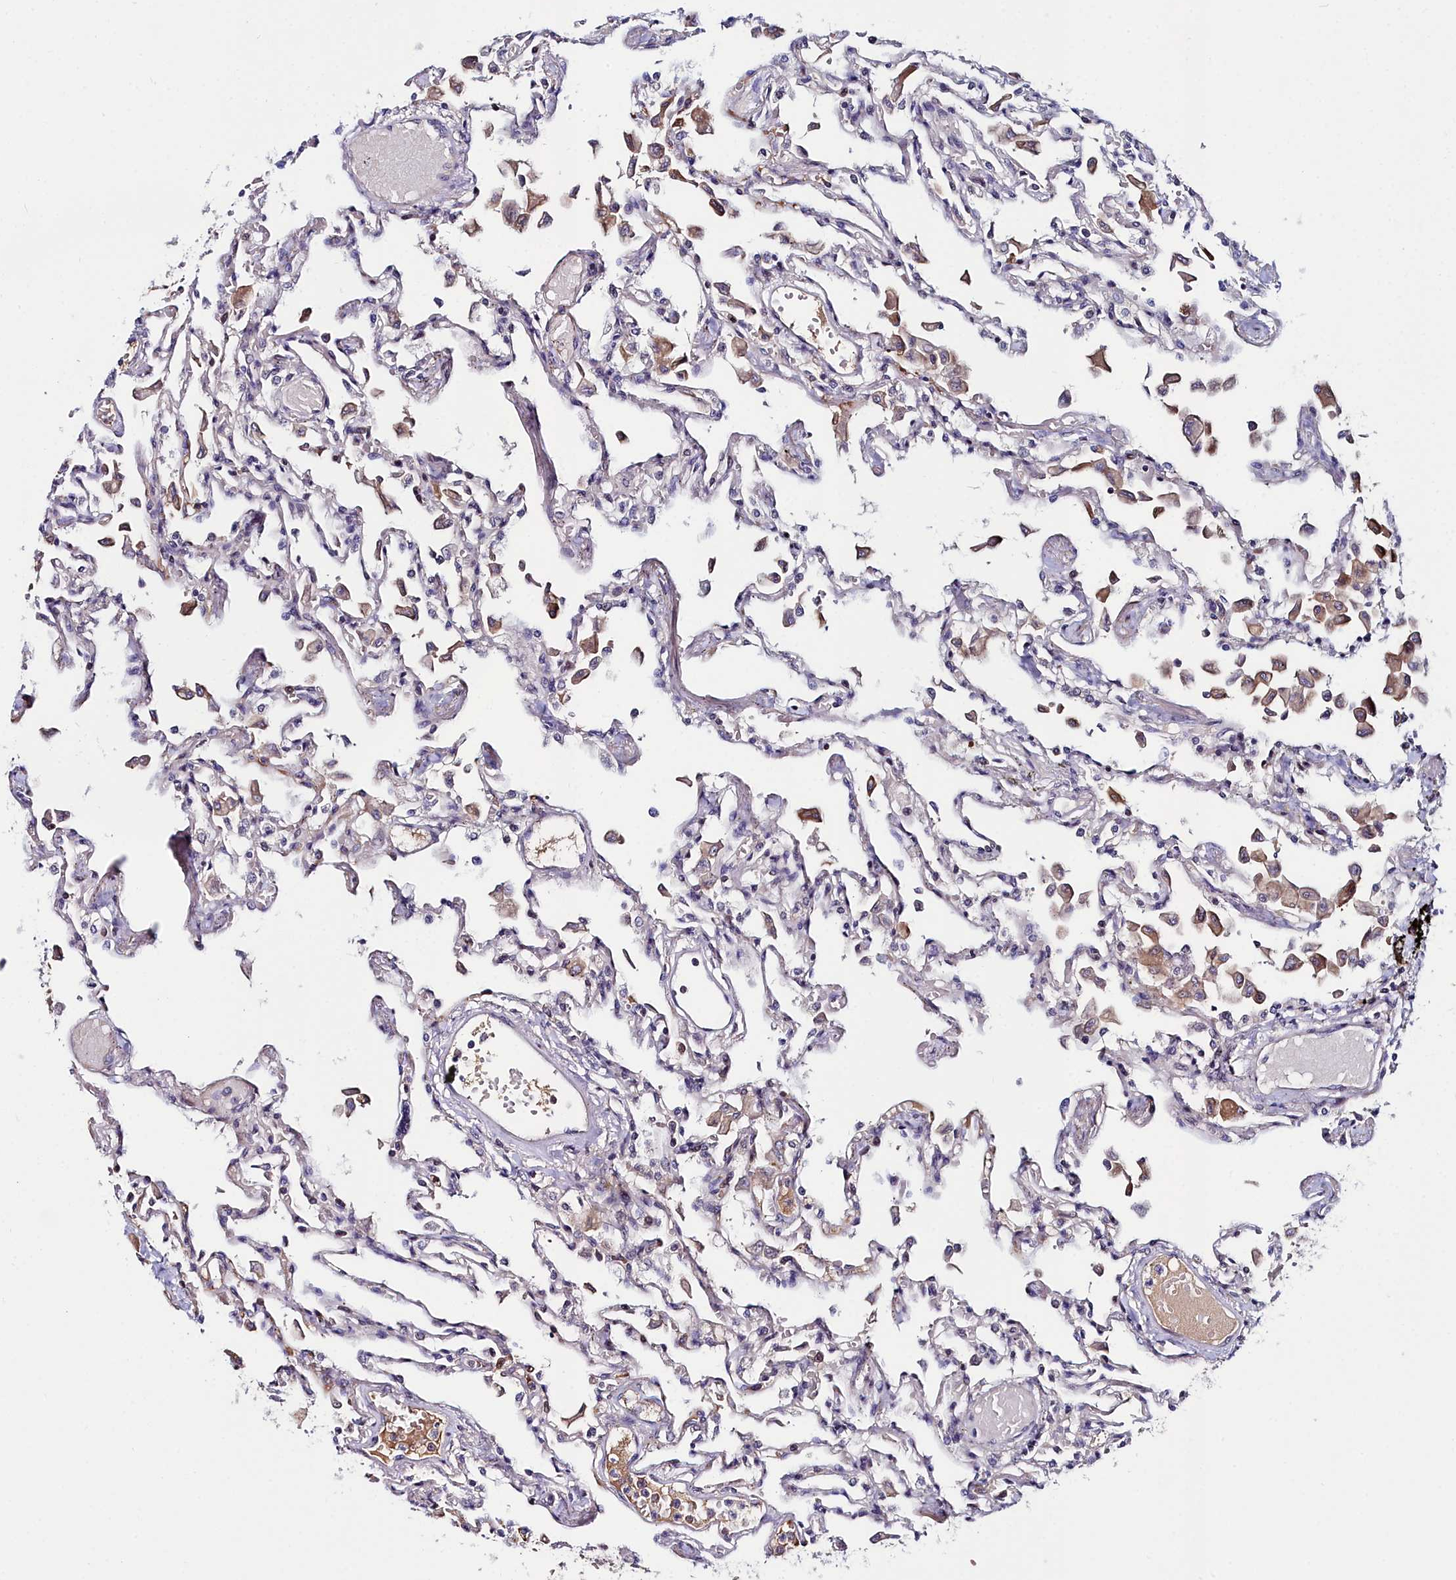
{"staining": {"intensity": "negative", "quantity": "none", "location": "none"}, "tissue": "lung", "cell_type": "Alveolar cells", "image_type": "normal", "snomed": [{"axis": "morphology", "description": "Normal tissue, NOS"}, {"axis": "topography", "description": "Bronchus"}, {"axis": "topography", "description": "Lung"}], "caption": "IHC micrograph of unremarkable lung stained for a protein (brown), which demonstrates no positivity in alveolar cells.", "gene": "KCTD18", "patient": {"sex": "female", "age": 49}}